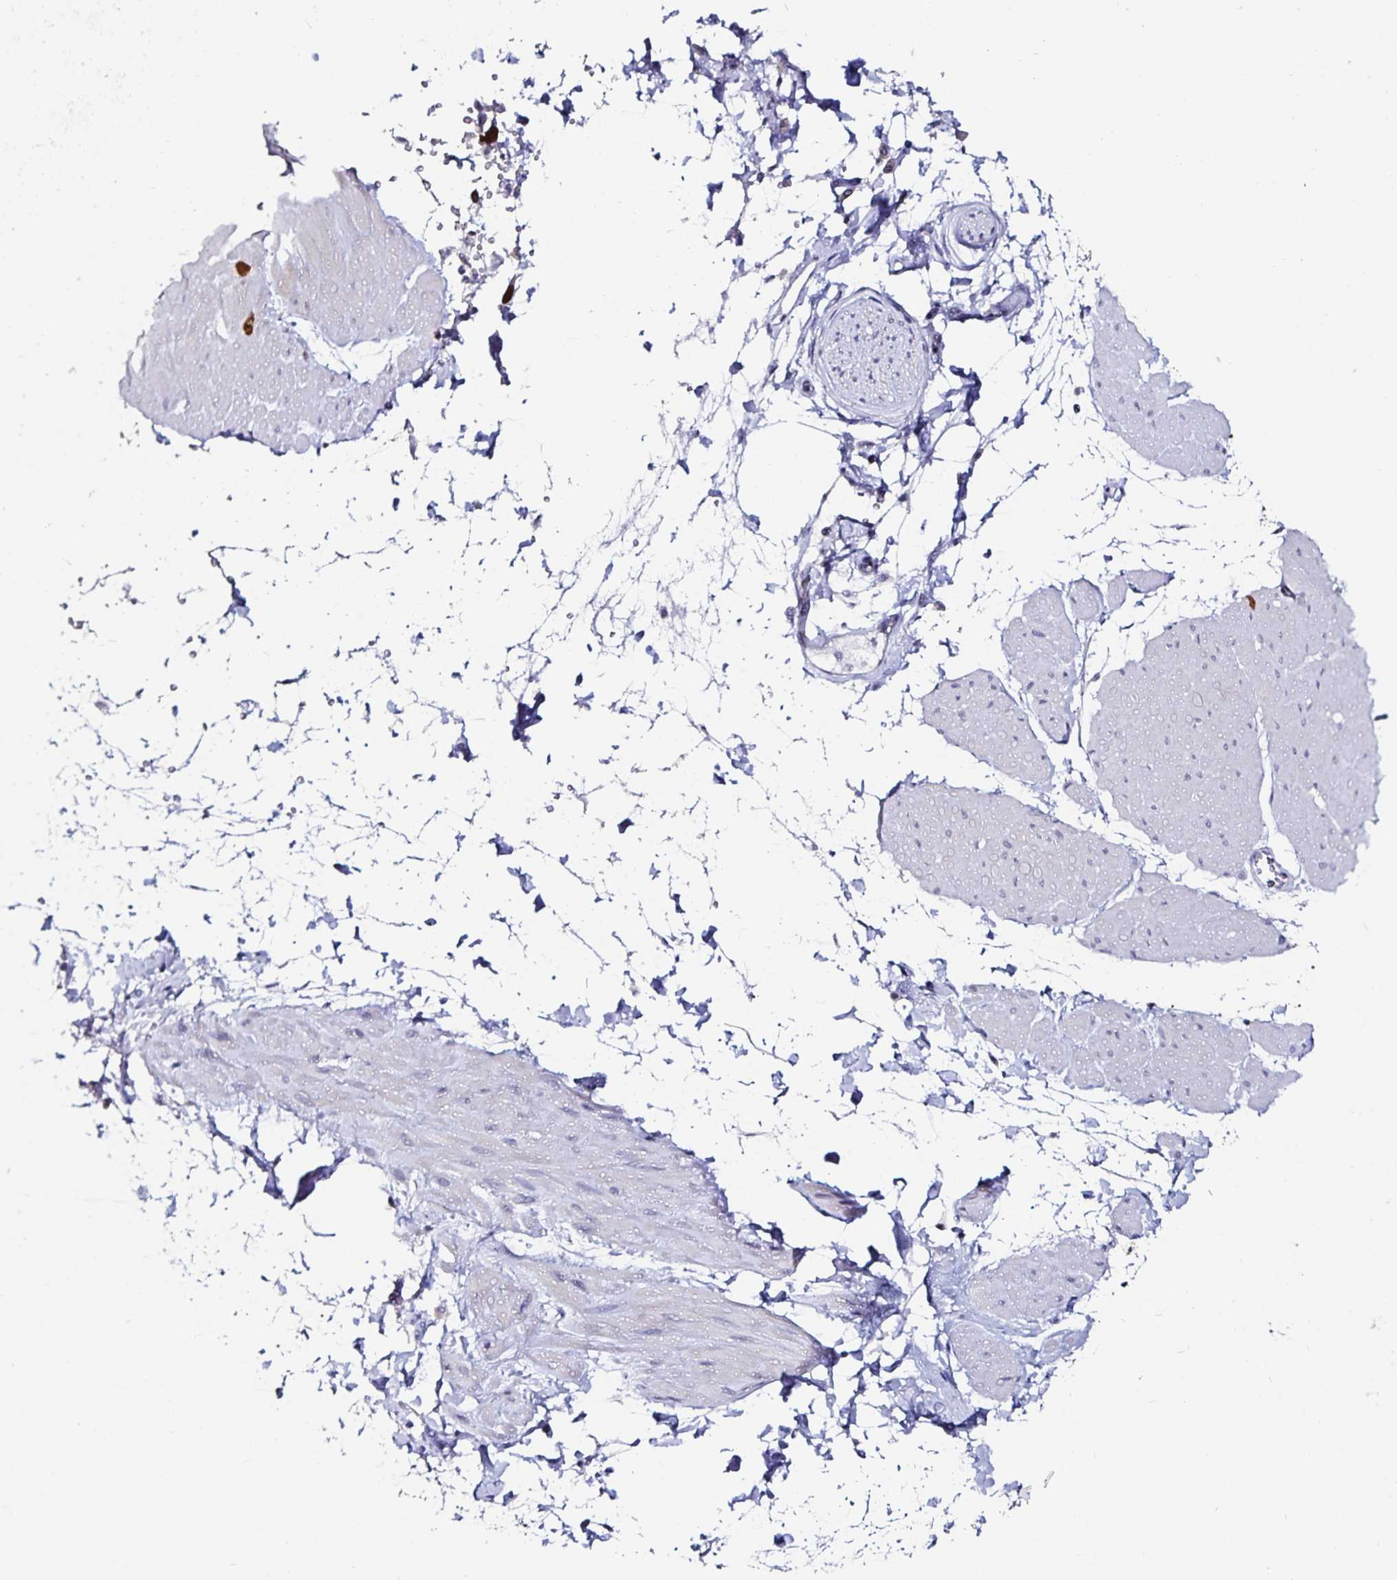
{"staining": {"intensity": "negative", "quantity": "none", "location": "none"}, "tissue": "adipose tissue", "cell_type": "Adipocytes", "image_type": "normal", "snomed": [{"axis": "morphology", "description": "Normal tissue, NOS"}, {"axis": "topography", "description": "Smooth muscle"}, {"axis": "topography", "description": "Peripheral nerve tissue"}], "caption": "The photomicrograph shows no staining of adipocytes in benign adipose tissue.", "gene": "ANLN", "patient": {"sex": "male", "age": 58}}